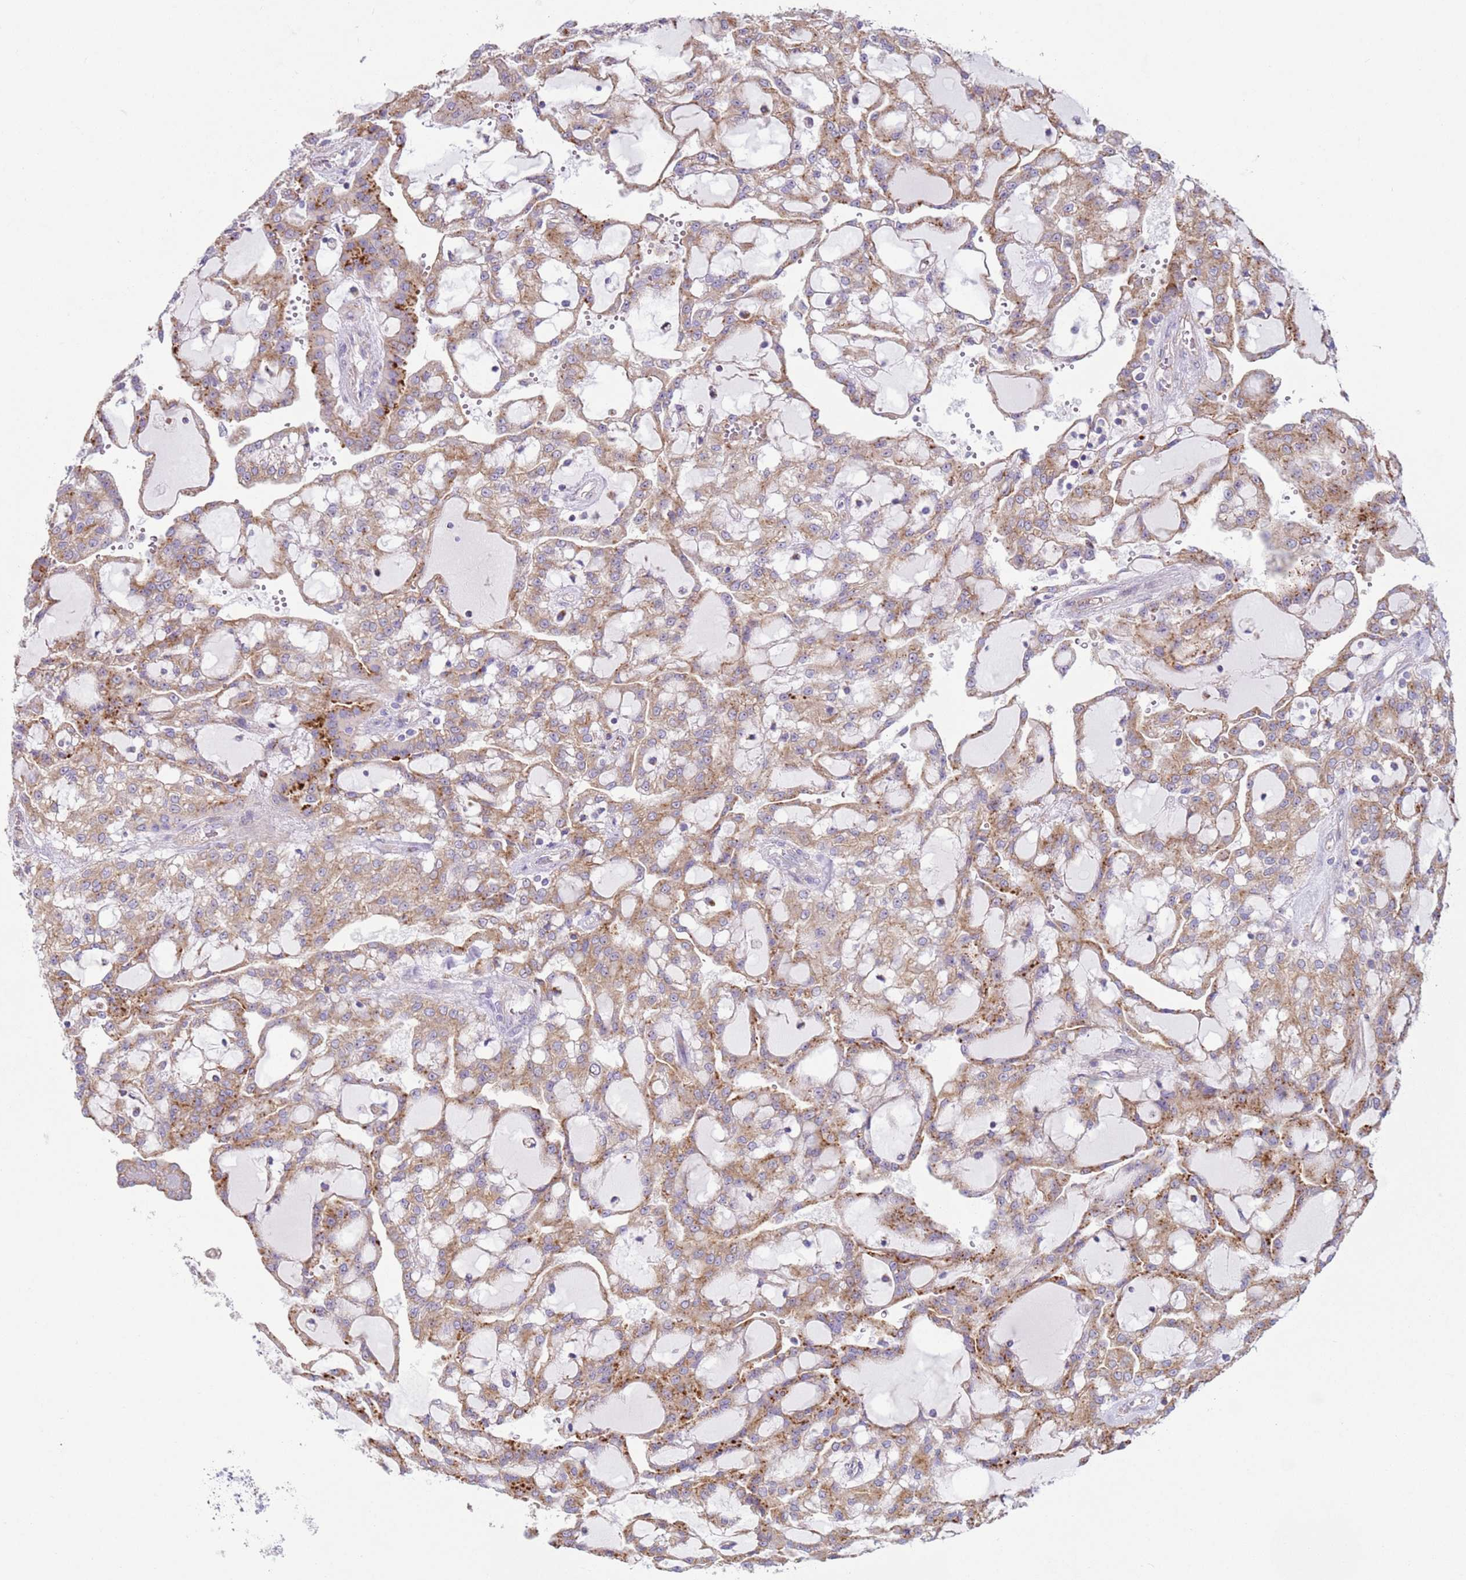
{"staining": {"intensity": "weak", "quantity": ">75%", "location": "cytoplasmic/membranous"}, "tissue": "renal cancer", "cell_type": "Tumor cells", "image_type": "cancer", "snomed": [{"axis": "morphology", "description": "Adenocarcinoma, NOS"}, {"axis": "topography", "description": "Kidney"}], "caption": "DAB (3,3'-diaminobenzidine) immunohistochemical staining of renal adenocarcinoma displays weak cytoplasmic/membranous protein positivity in approximately >75% of tumor cells.", "gene": "HEATR1", "patient": {"sex": "male", "age": 63}}